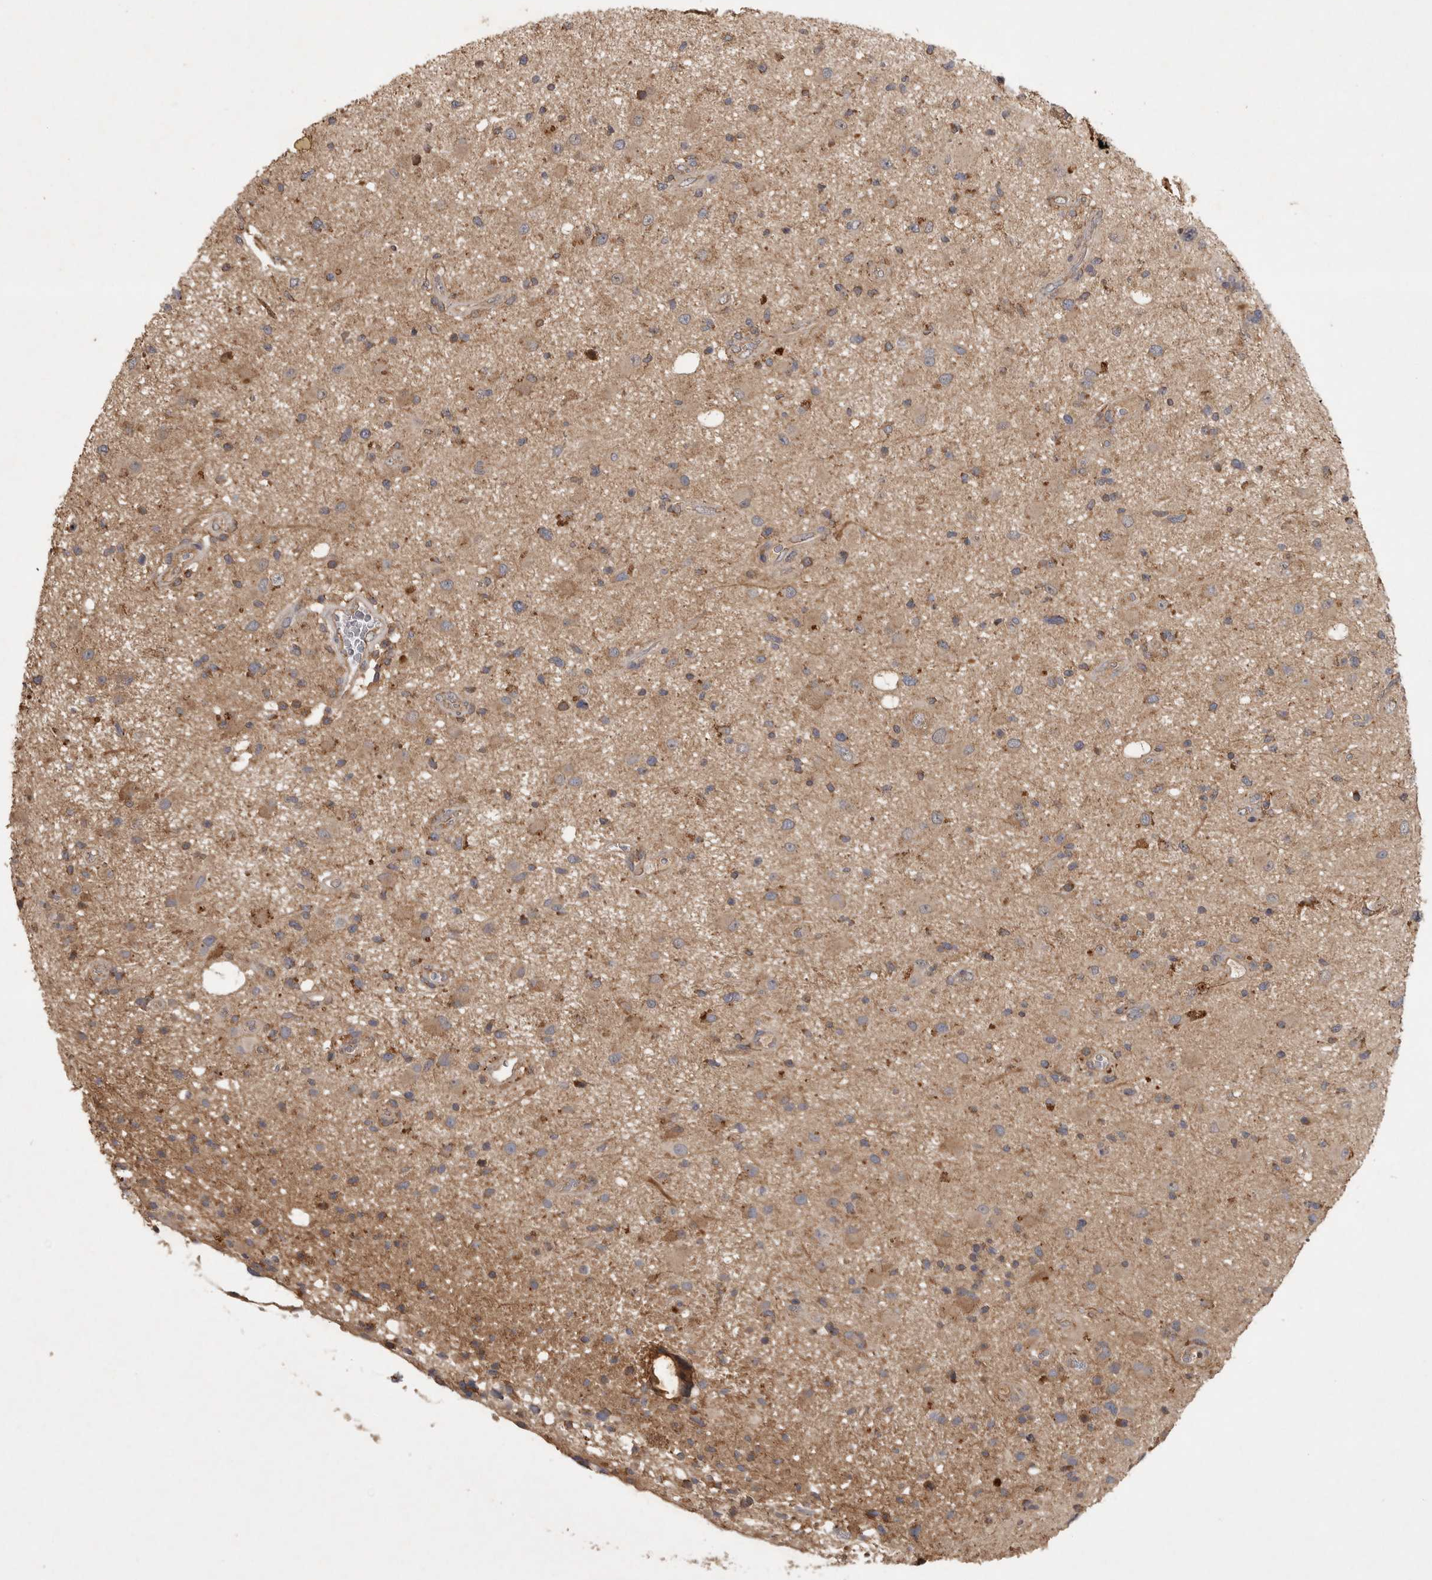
{"staining": {"intensity": "weak", "quantity": "<25%", "location": "cytoplasmic/membranous"}, "tissue": "glioma", "cell_type": "Tumor cells", "image_type": "cancer", "snomed": [{"axis": "morphology", "description": "Glioma, malignant, High grade"}, {"axis": "topography", "description": "Brain"}], "caption": "IHC photomicrograph of human high-grade glioma (malignant) stained for a protein (brown), which displays no expression in tumor cells. The staining was performed using DAB (3,3'-diaminobenzidine) to visualize the protein expression in brown, while the nuclei were stained in blue with hematoxylin (Magnification: 20x).", "gene": "TRMT61B", "patient": {"sex": "male", "age": 33}}